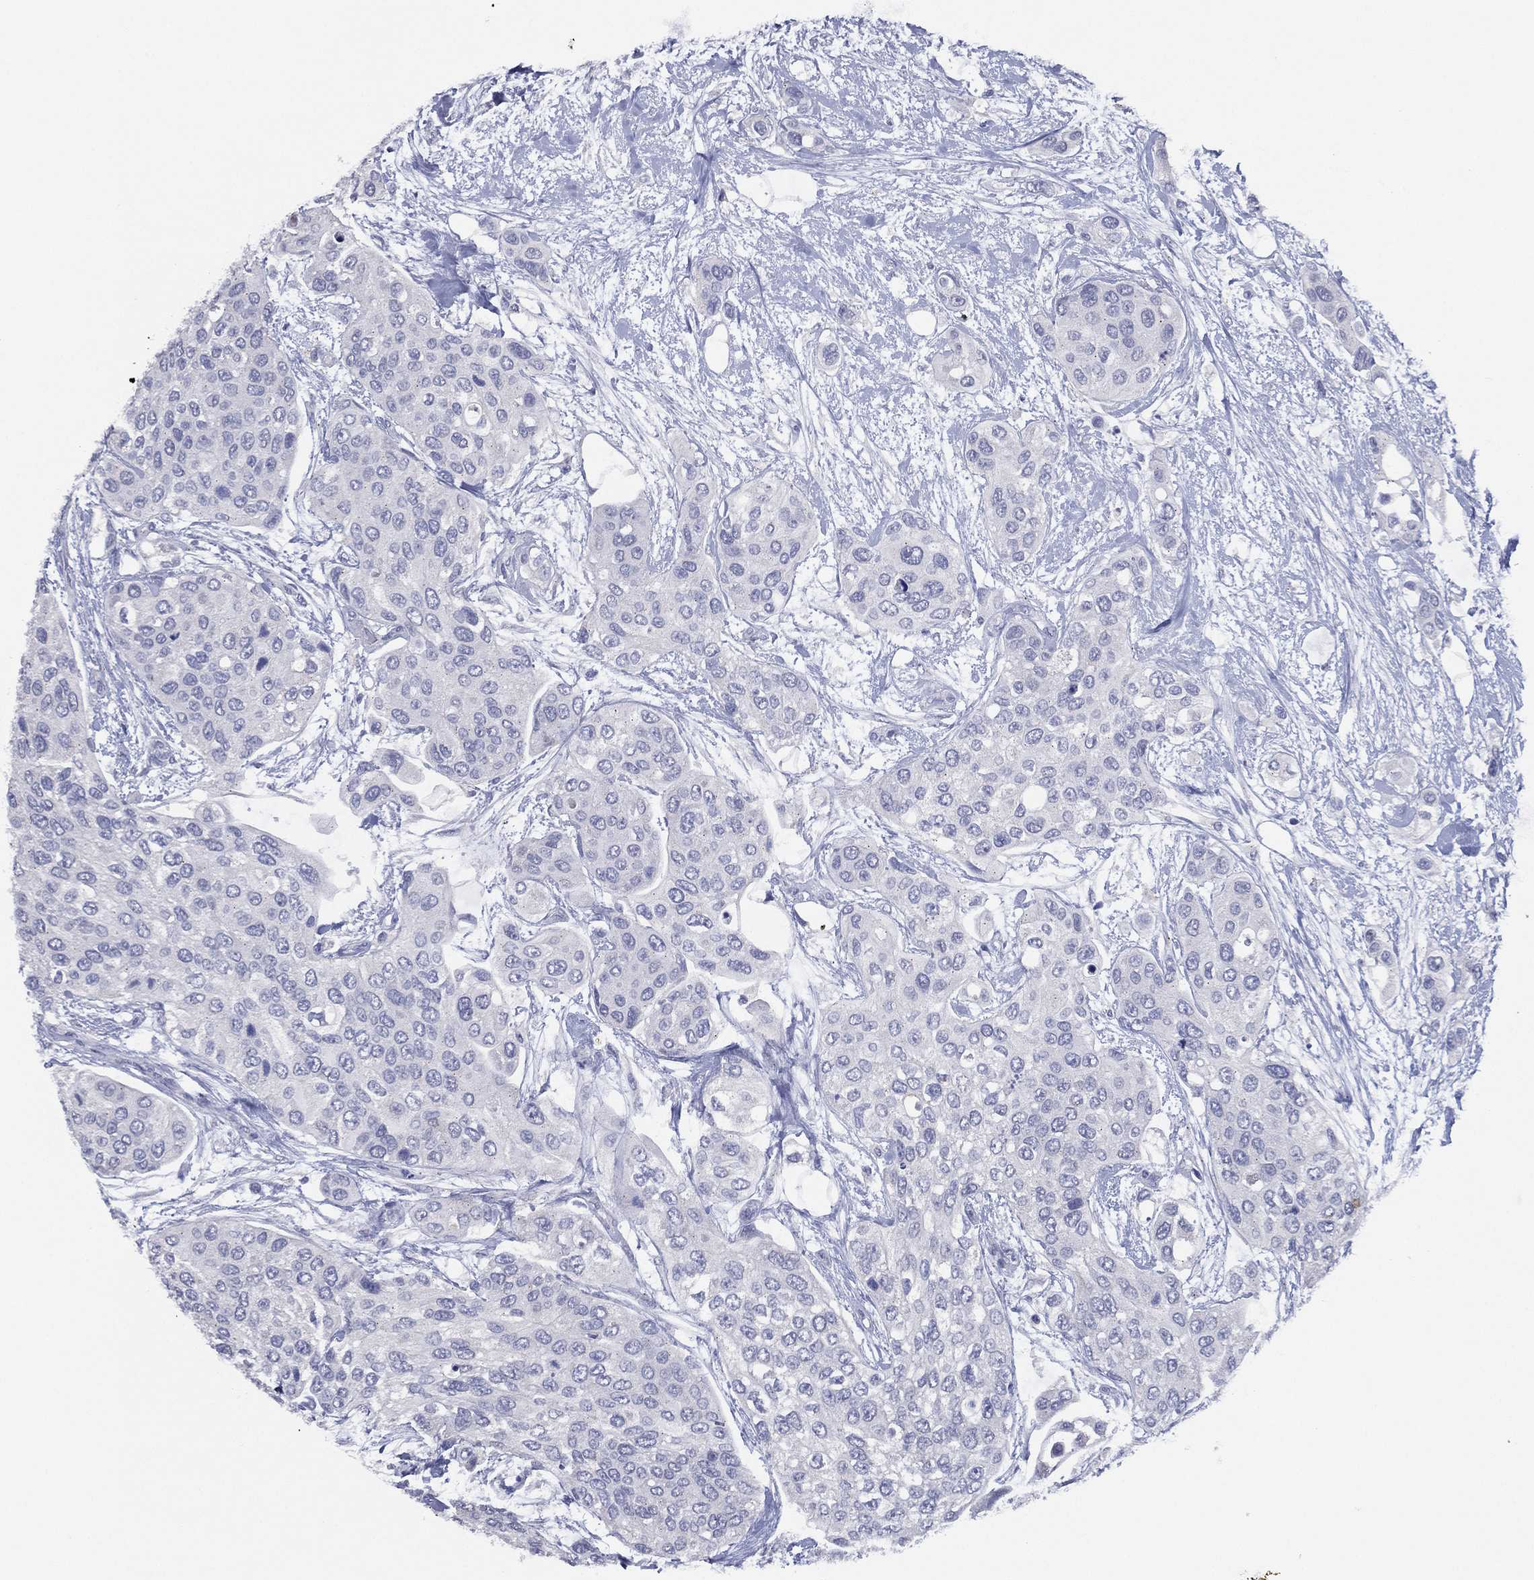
{"staining": {"intensity": "negative", "quantity": "none", "location": "none"}, "tissue": "urothelial cancer", "cell_type": "Tumor cells", "image_type": "cancer", "snomed": [{"axis": "morphology", "description": "Urothelial carcinoma, High grade"}, {"axis": "topography", "description": "Urinary bladder"}], "caption": "Protein analysis of urothelial cancer demonstrates no significant positivity in tumor cells.", "gene": "SLC13A4", "patient": {"sex": "male", "age": 77}}